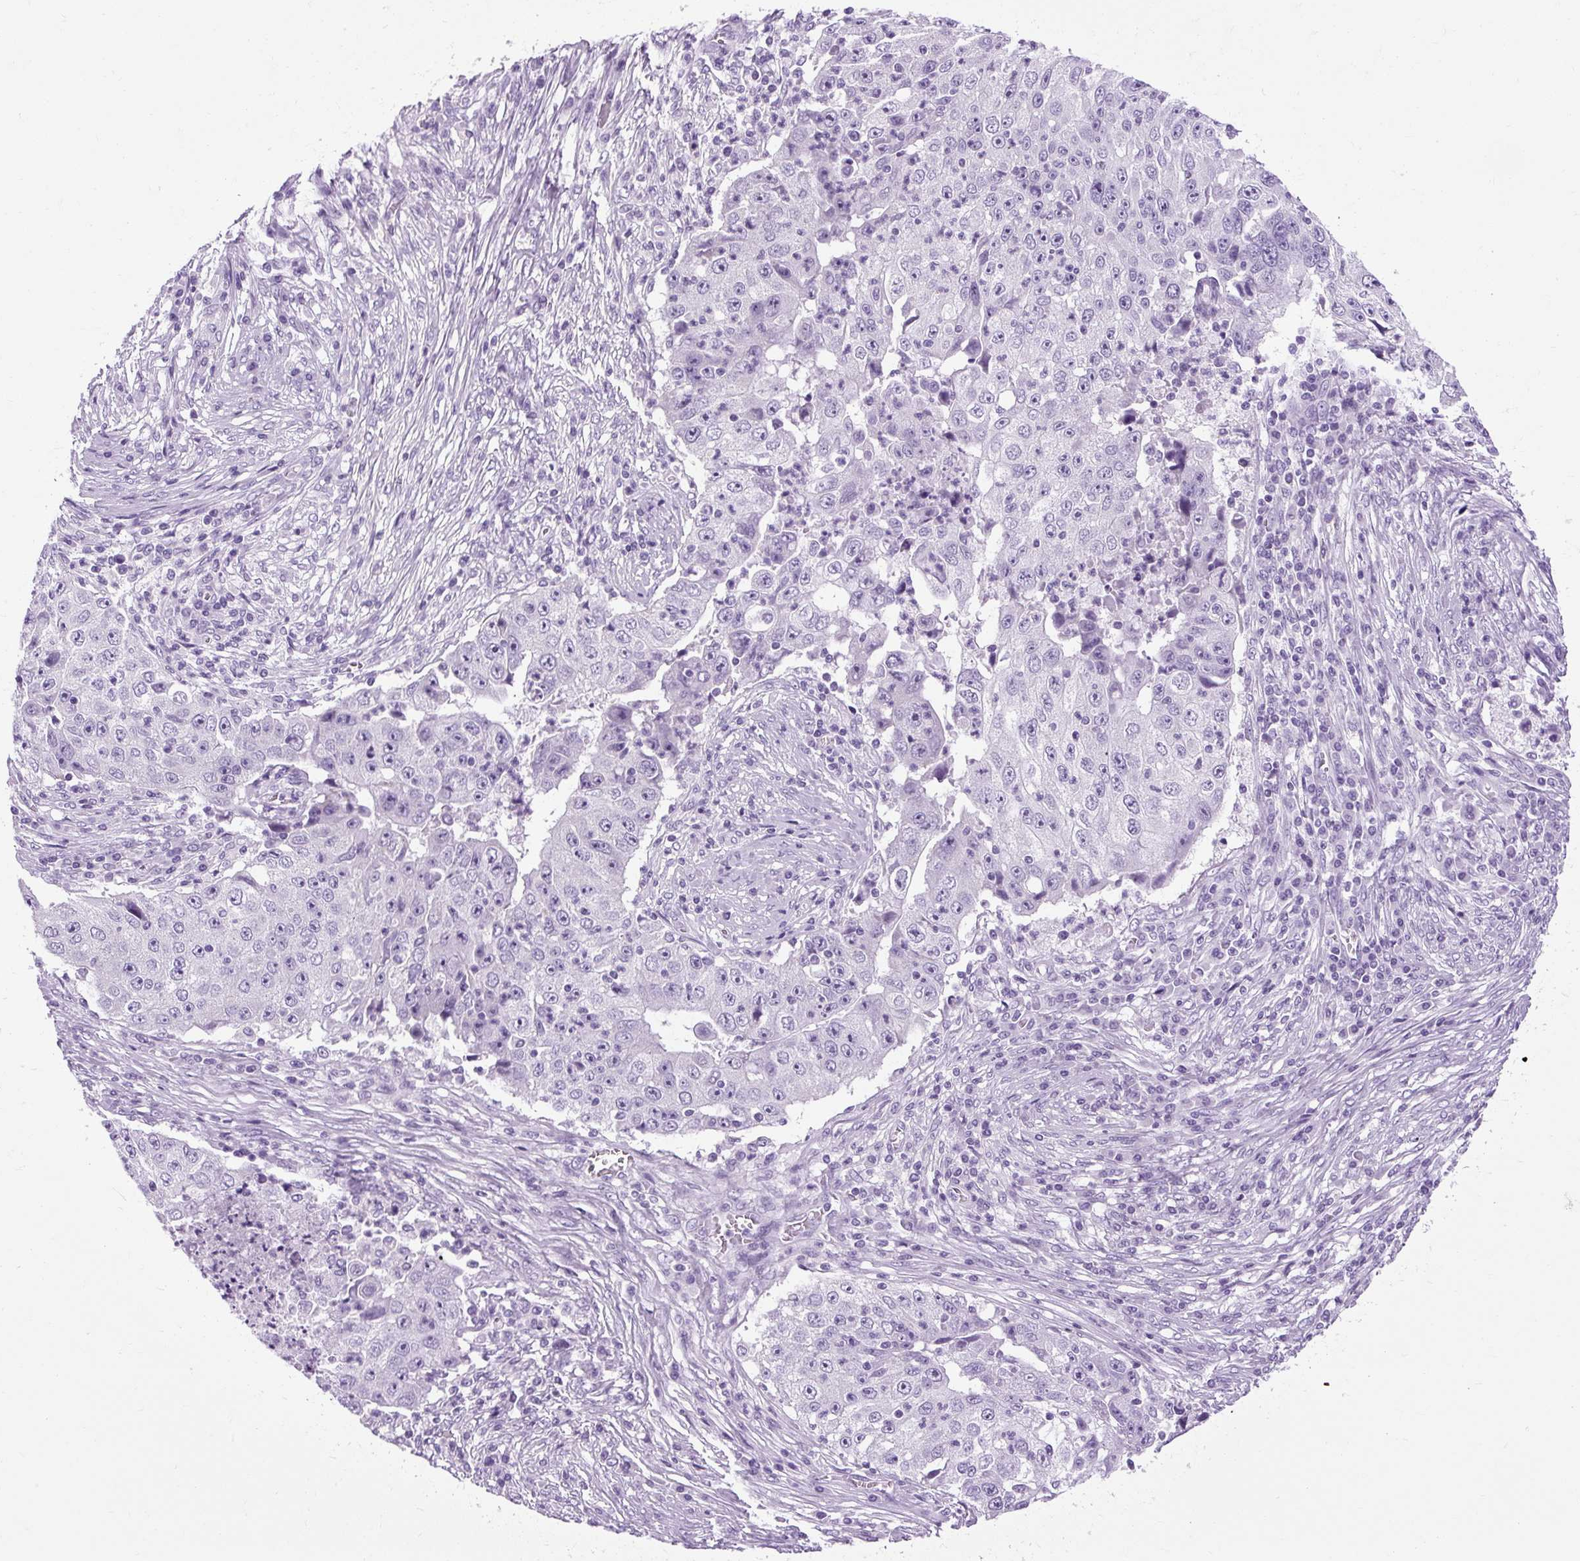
{"staining": {"intensity": "negative", "quantity": "none", "location": "none"}, "tissue": "lung cancer", "cell_type": "Tumor cells", "image_type": "cancer", "snomed": [{"axis": "morphology", "description": "Squamous cell carcinoma, NOS"}, {"axis": "topography", "description": "Lung"}], "caption": "Tumor cells show no significant protein positivity in lung cancer (squamous cell carcinoma).", "gene": "B3GNT4", "patient": {"sex": "male", "age": 64}}